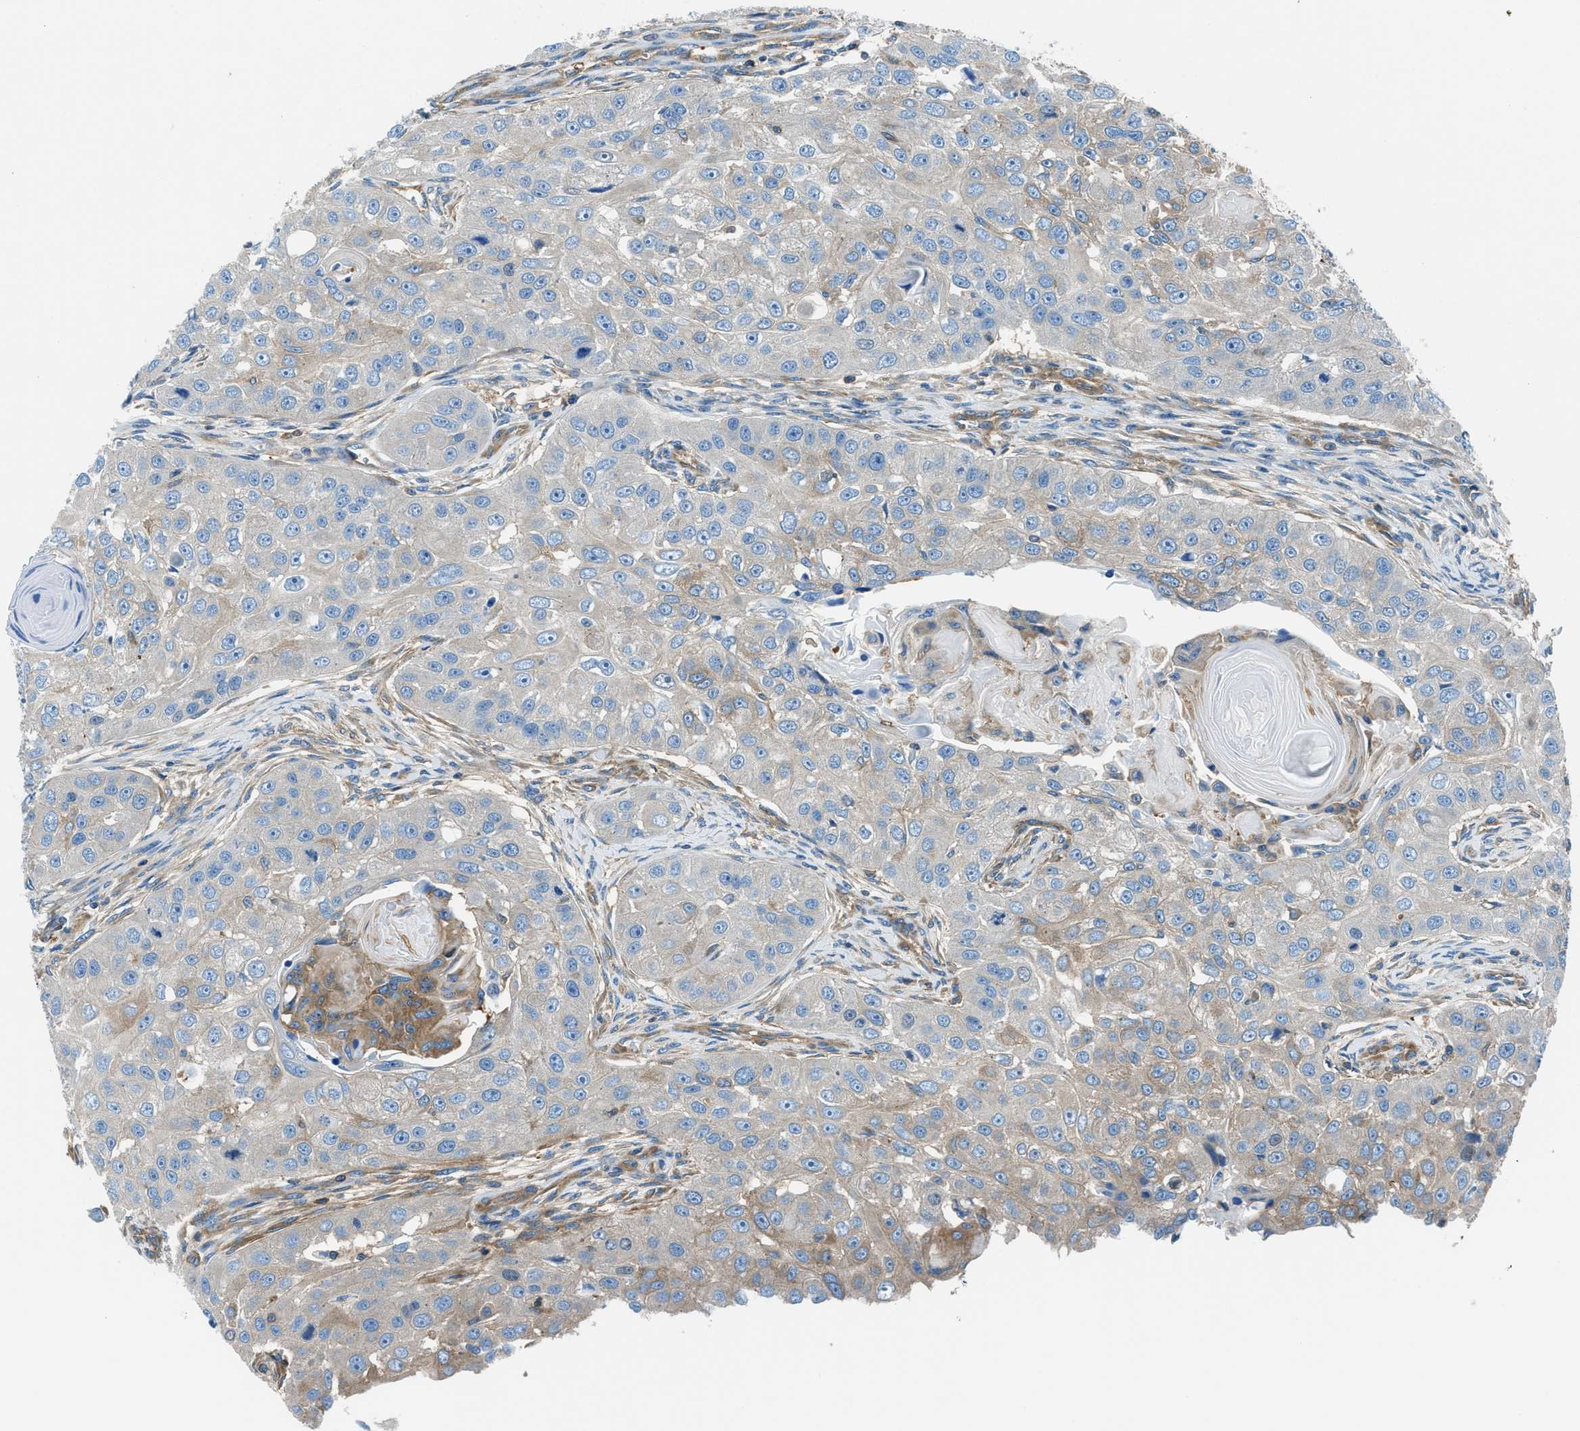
{"staining": {"intensity": "weak", "quantity": "<25%", "location": "cytoplasmic/membranous"}, "tissue": "head and neck cancer", "cell_type": "Tumor cells", "image_type": "cancer", "snomed": [{"axis": "morphology", "description": "Normal tissue, NOS"}, {"axis": "morphology", "description": "Squamous cell carcinoma, NOS"}, {"axis": "topography", "description": "Skeletal muscle"}, {"axis": "topography", "description": "Head-Neck"}], "caption": "Head and neck cancer (squamous cell carcinoma) stained for a protein using immunohistochemistry (IHC) demonstrates no staining tumor cells.", "gene": "SARS1", "patient": {"sex": "male", "age": 51}}